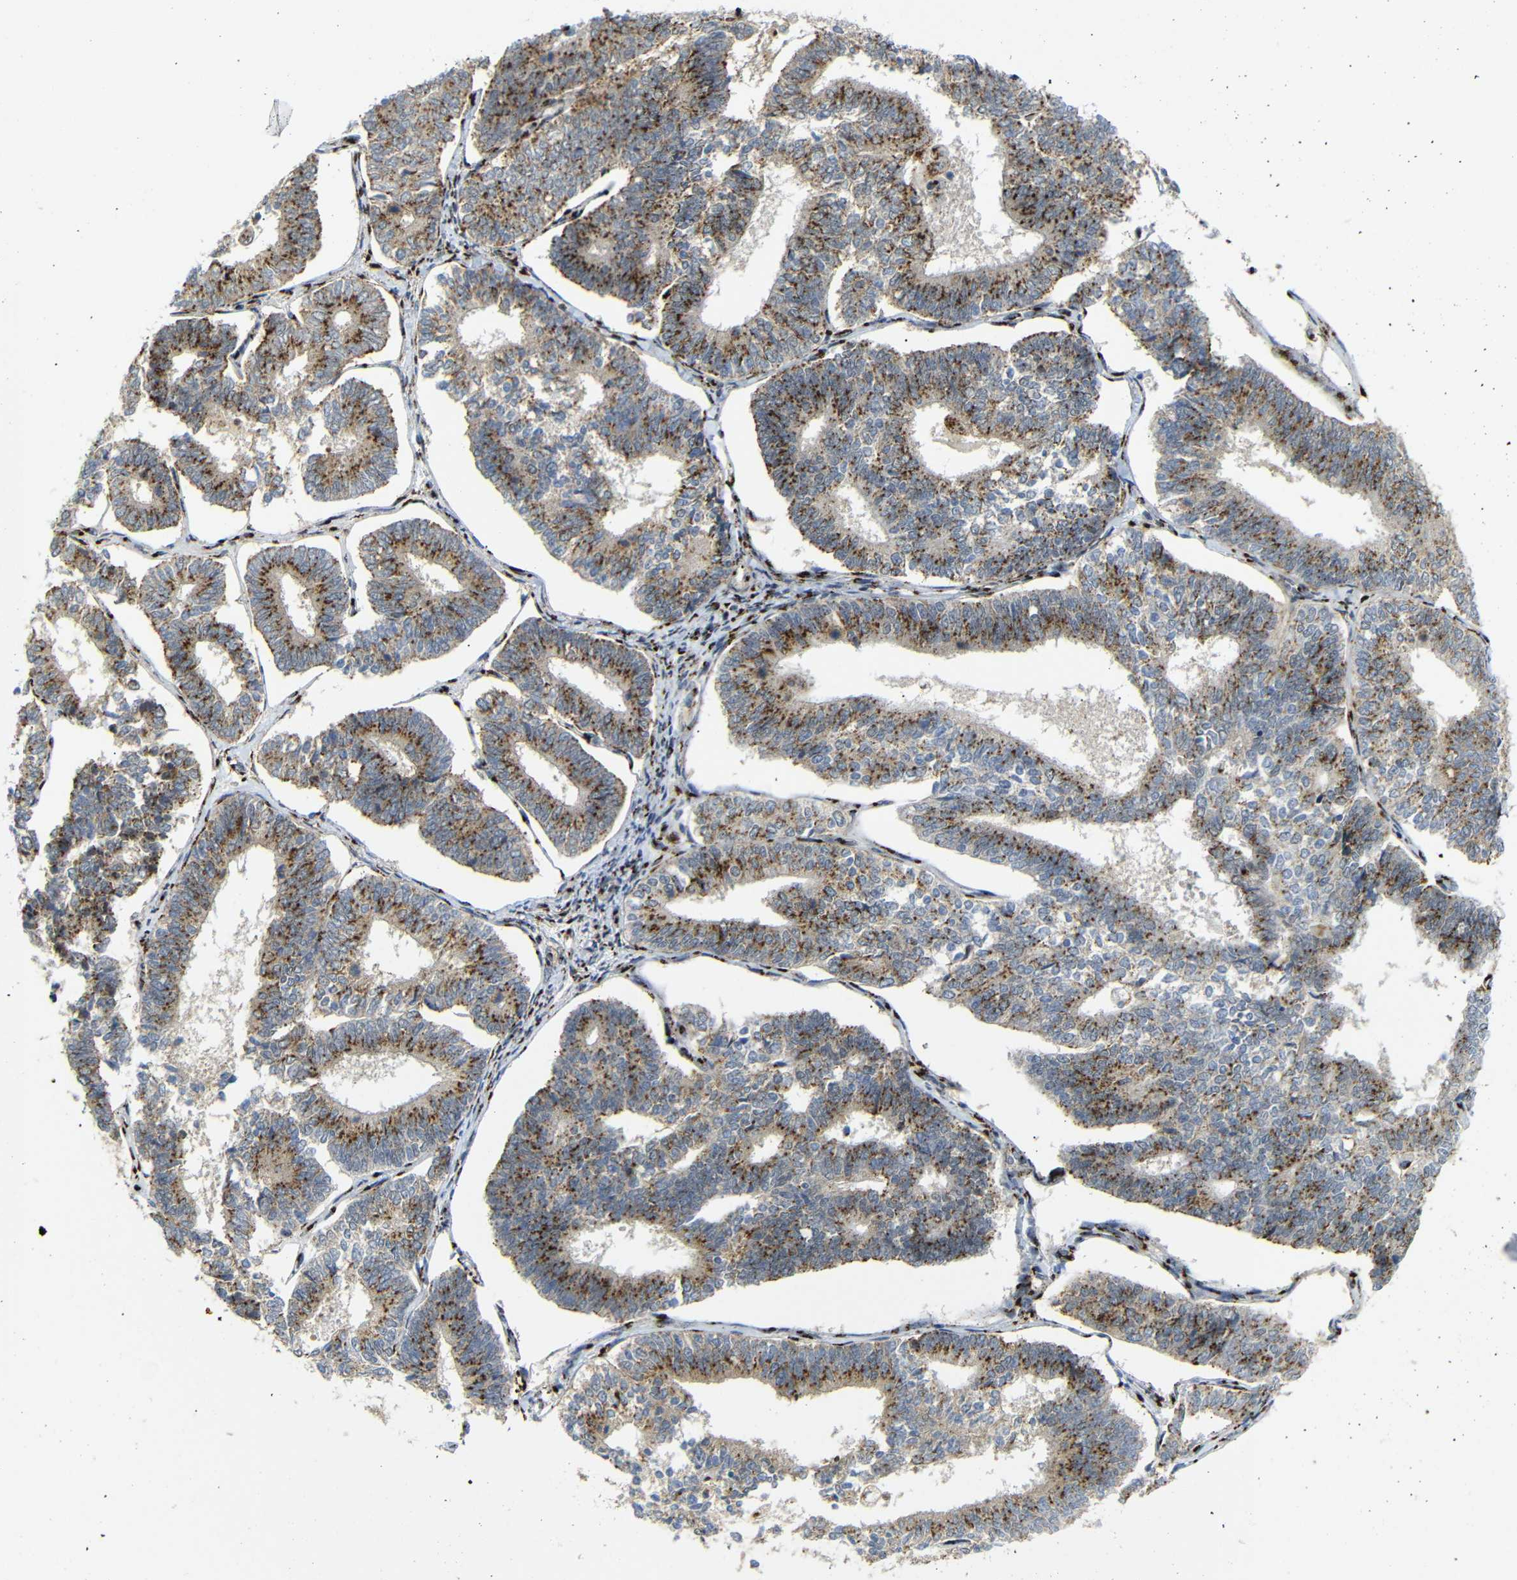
{"staining": {"intensity": "strong", "quantity": ">75%", "location": "cytoplasmic/membranous"}, "tissue": "endometrial cancer", "cell_type": "Tumor cells", "image_type": "cancer", "snomed": [{"axis": "morphology", "description": "Adenocarcinoma, NOS"}, {"axis": "topography", "description": "Endometrium"}], "caption": "Immunohistochemical staining of endometrial cancer (adenocarcinoma) displays high levels of strong cytoplasmic/membranous staining in about >75% of tumor cells.", "gene": "TGOLN2", "patient": {"sex": "female", "age": 70}}